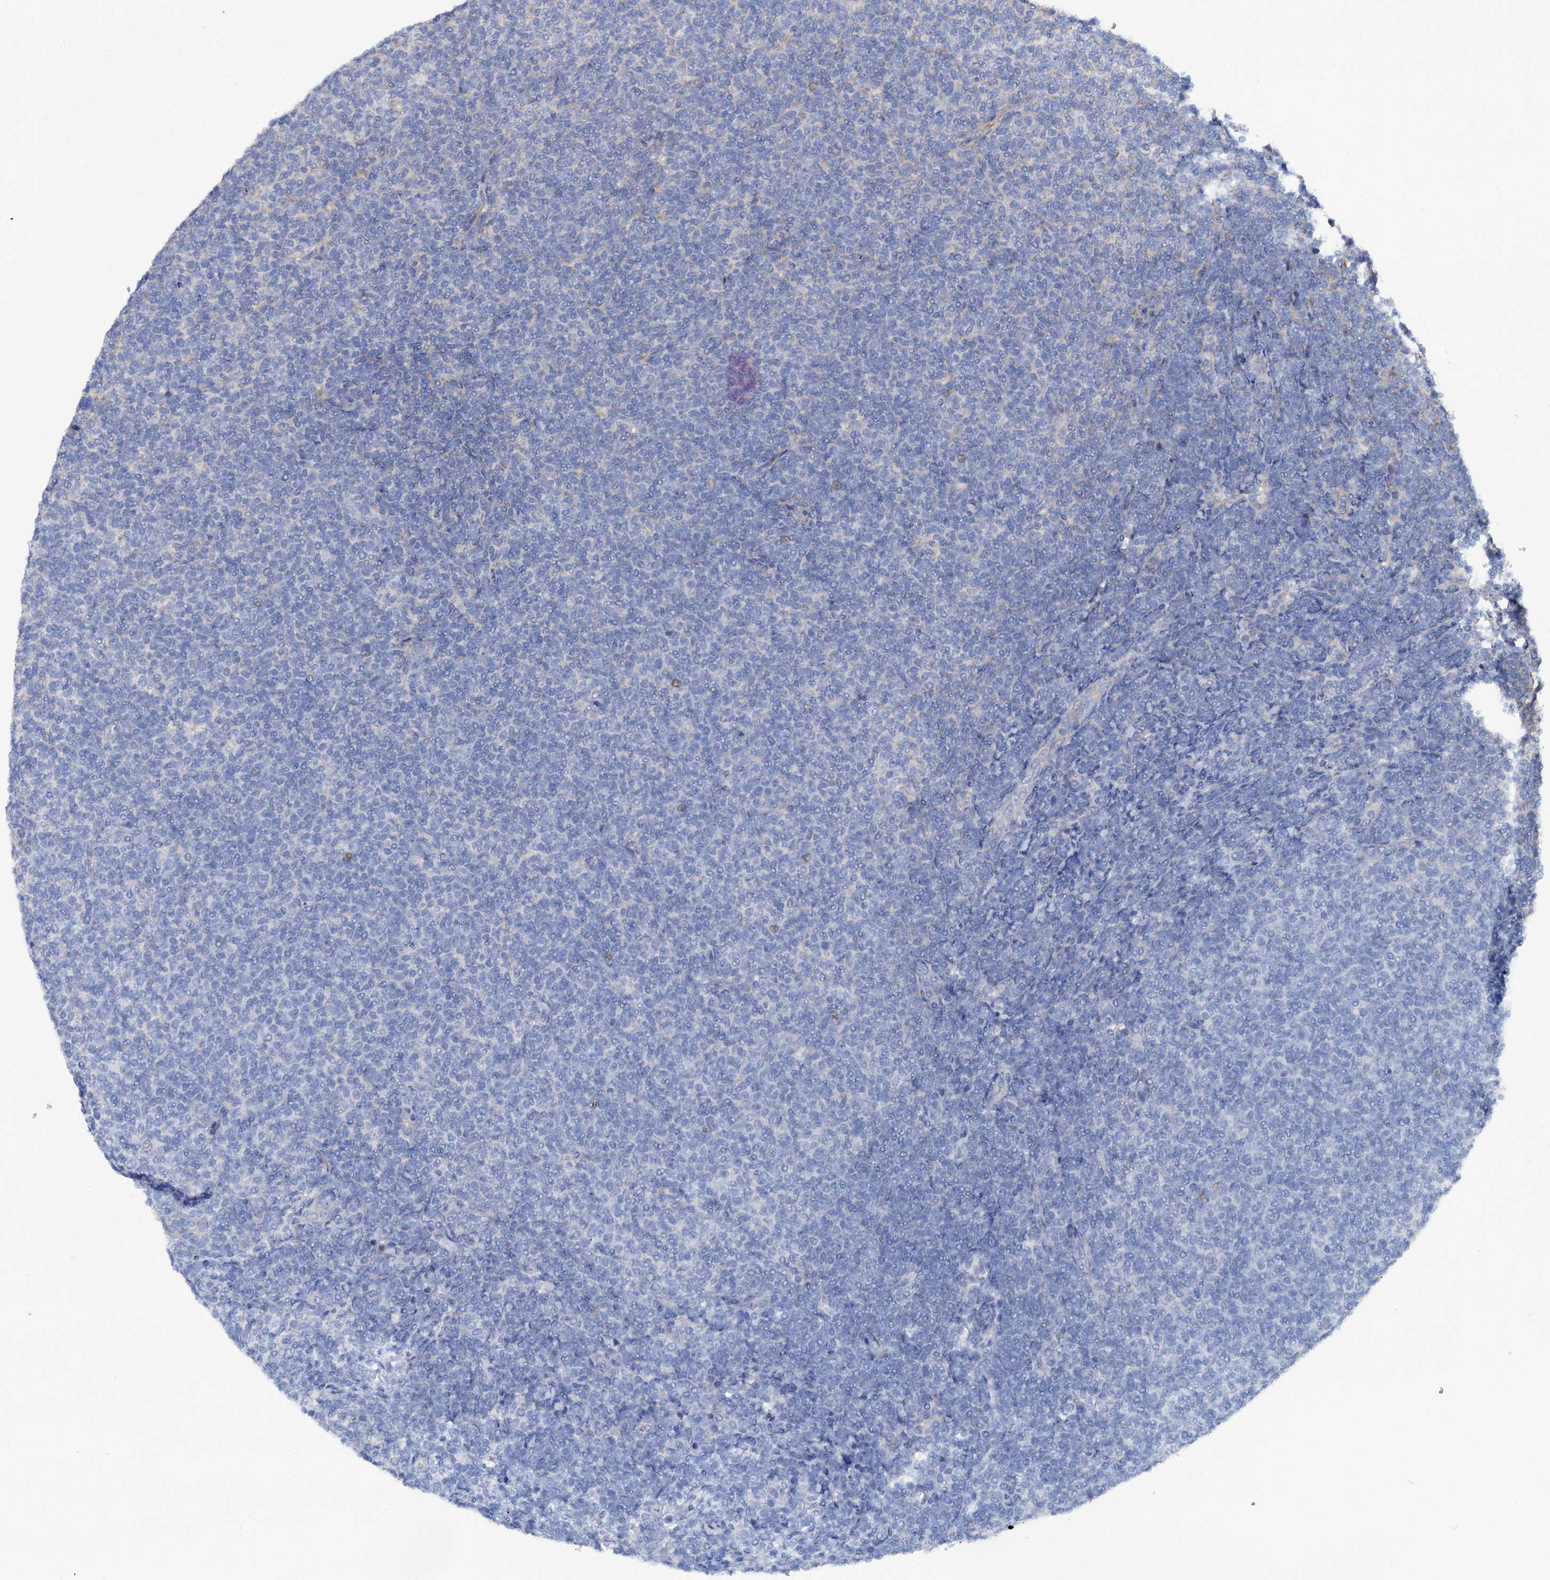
{"staining": {"intensity": "negative", "quantity": "none", "location": "none"}, "tissue": "lymphoma", "cell_type": "Tumor cells", "image_type": "cancer", "snomed": [{"axis": "morphology", "description": "Malignant lymphoma, non-Hodgkin's type, Low grade"}, {"axis": "topography", "description": "Lymph node"}], "caption": "High power microscopy micrograph of an IHC image of lymphoma, revealing no significant staining in tumor cells.", "gene": "TRIM55", "patient": {"sex": "male", "age": 66}}